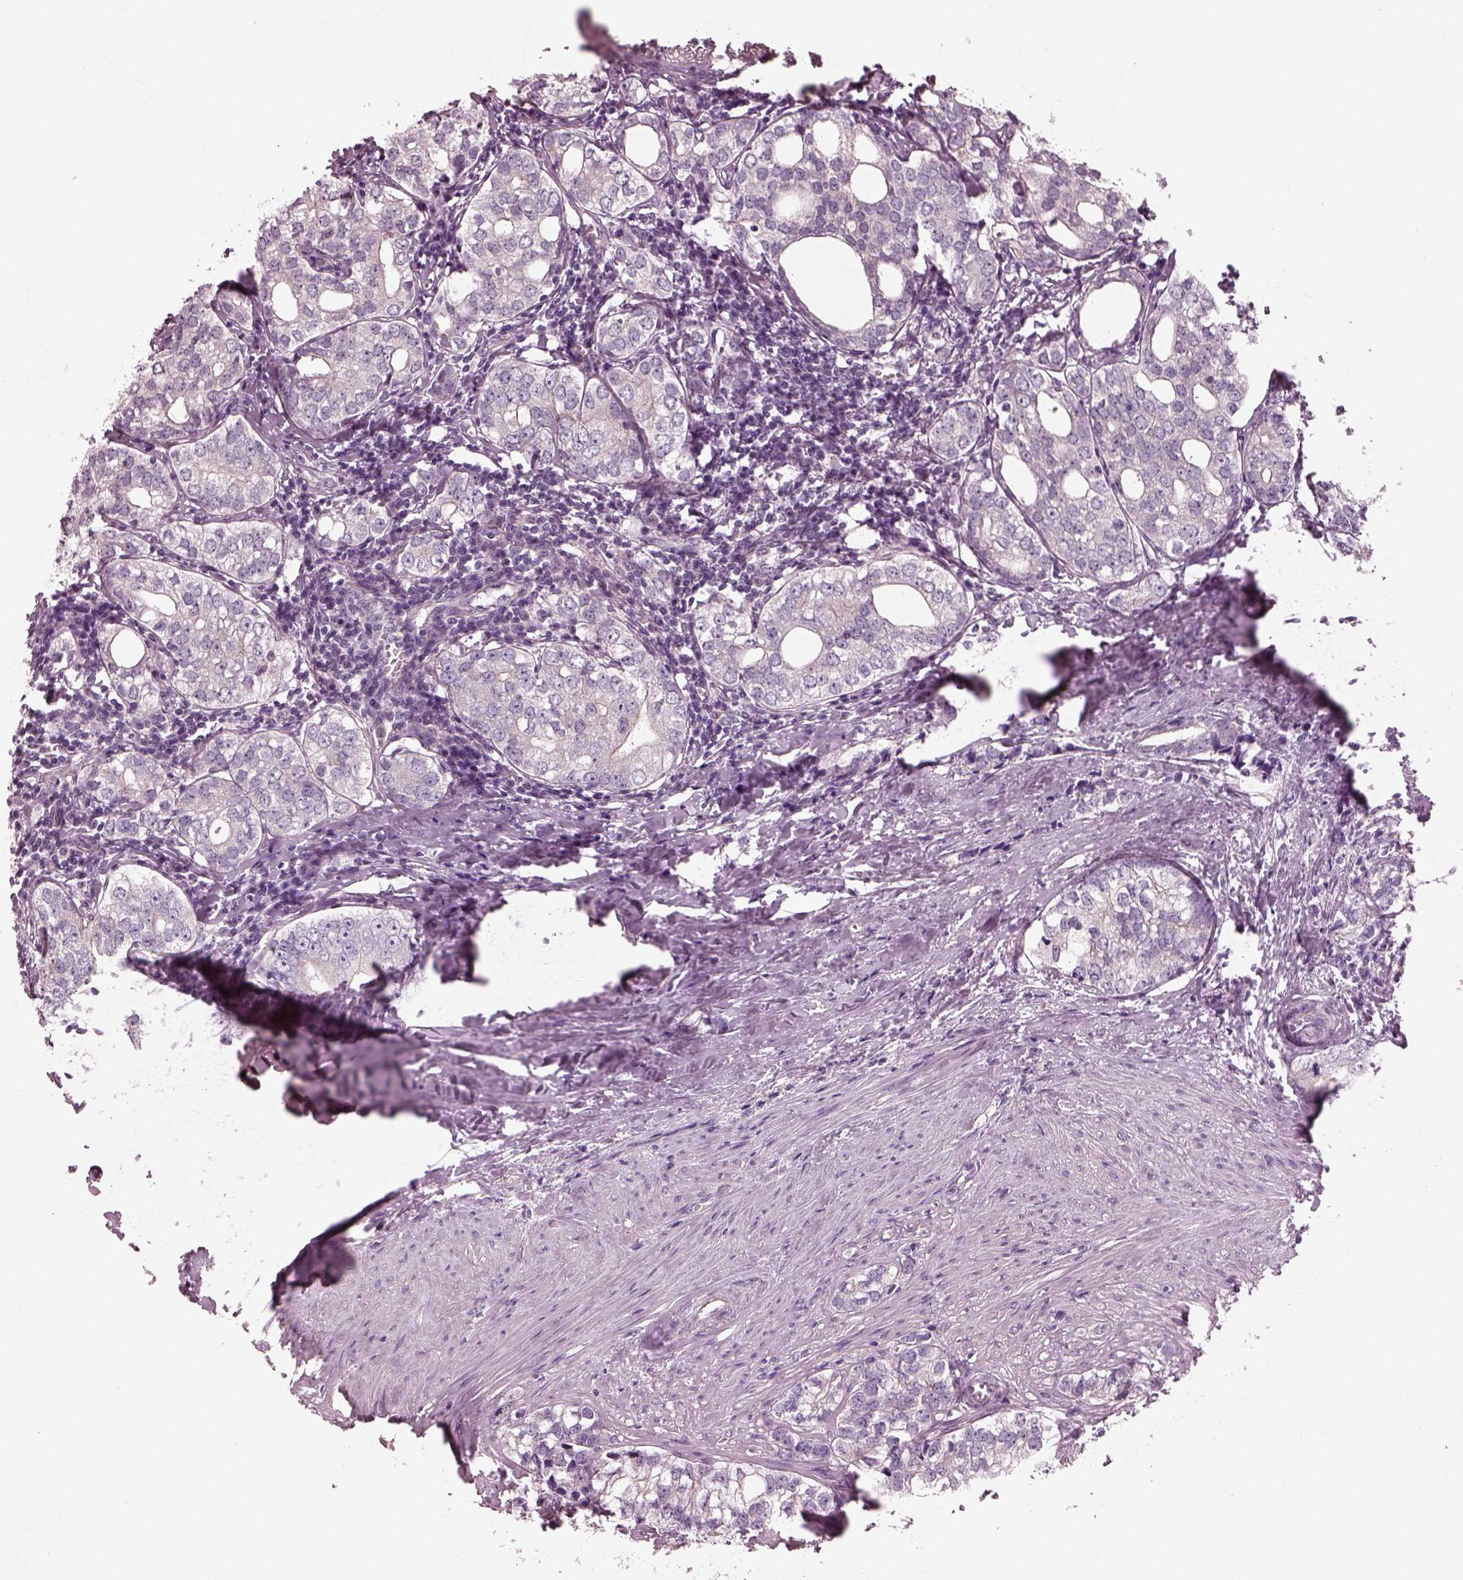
{"staining": {"intensity": "negative", "quantity": "none", "location": "none"}, "tissue": "prostate cancer", "cell_type": "Tumor cells", "image_type": "cancer", "snomed": [{"axis": "morphology", "description": "Adenocarcinoma, NOS"}, {"axis": "topography", "description": "Prostate and seminal vesicle, NOS"}], "caption": "Immunohistochemical staining of prostate adenocarcinoma shows no significant staining in tumor cells. The staining was performed using DAB to visualize the protein expression in brown, while the nuclei were stained in blue with hematoxylin (Magnification: 20x).", "gene": "ODAD1", "patient": {"sex": "male", "age": 63}}